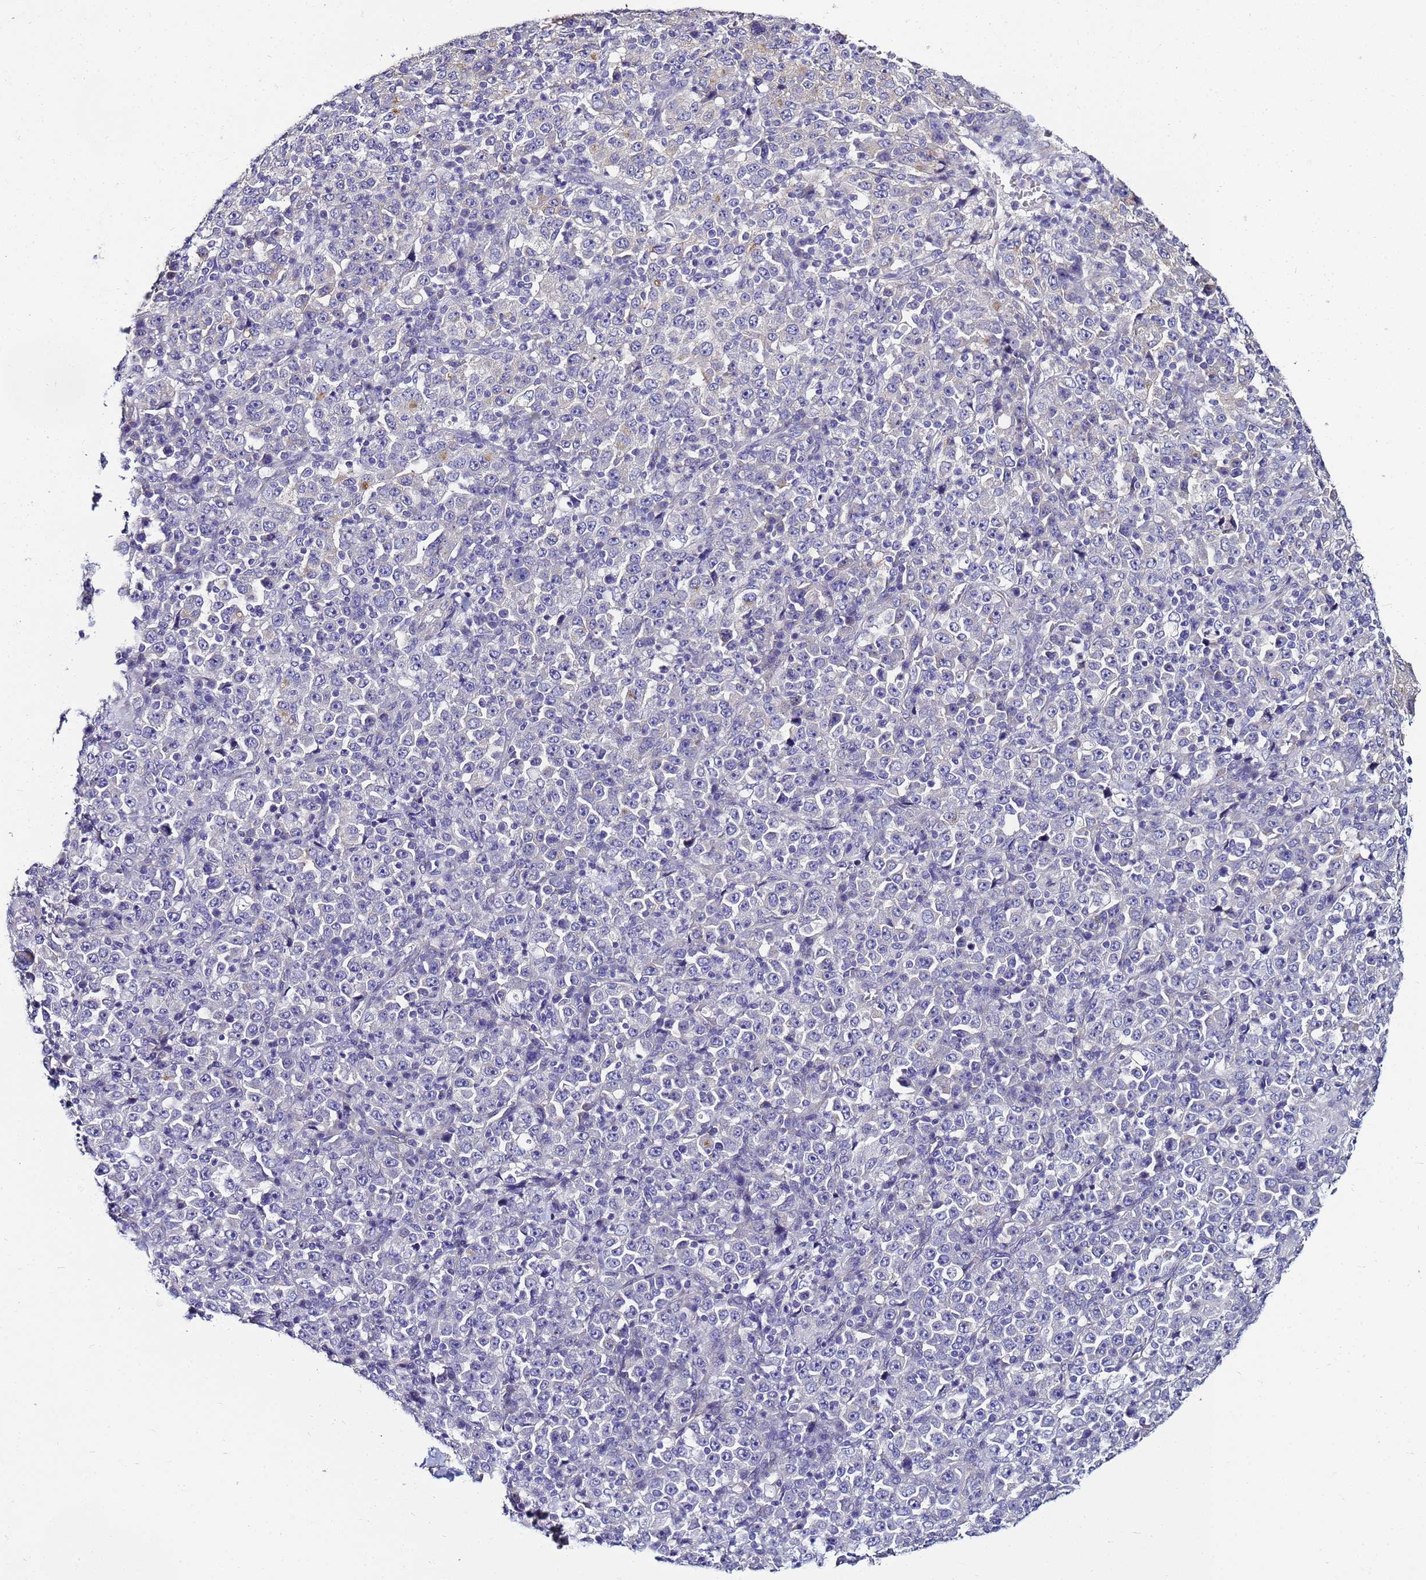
{"staining": {"intensity": "negative", "quantity": "none", "location": "none"}, "tissue": "stomach cancer", "cell_type": "Tumor cells", "image_type": "cancer", "snomed": [{"axis": "morphology", "description": "Normal tissue, NOS"}, {"axis": "morphology", "description": "Adenocarcinoma, NOS"}, {"axis": "topography", "description": "Stomach, upper"}, {"axis": "topography", "description": "Stomach"}], "caption": "Protein analysis of stomach adenocarcinoma shows no significant staining in tumor cells.", "gene": "FAM166B", "patient": {"sex": "male", "age": 59}}